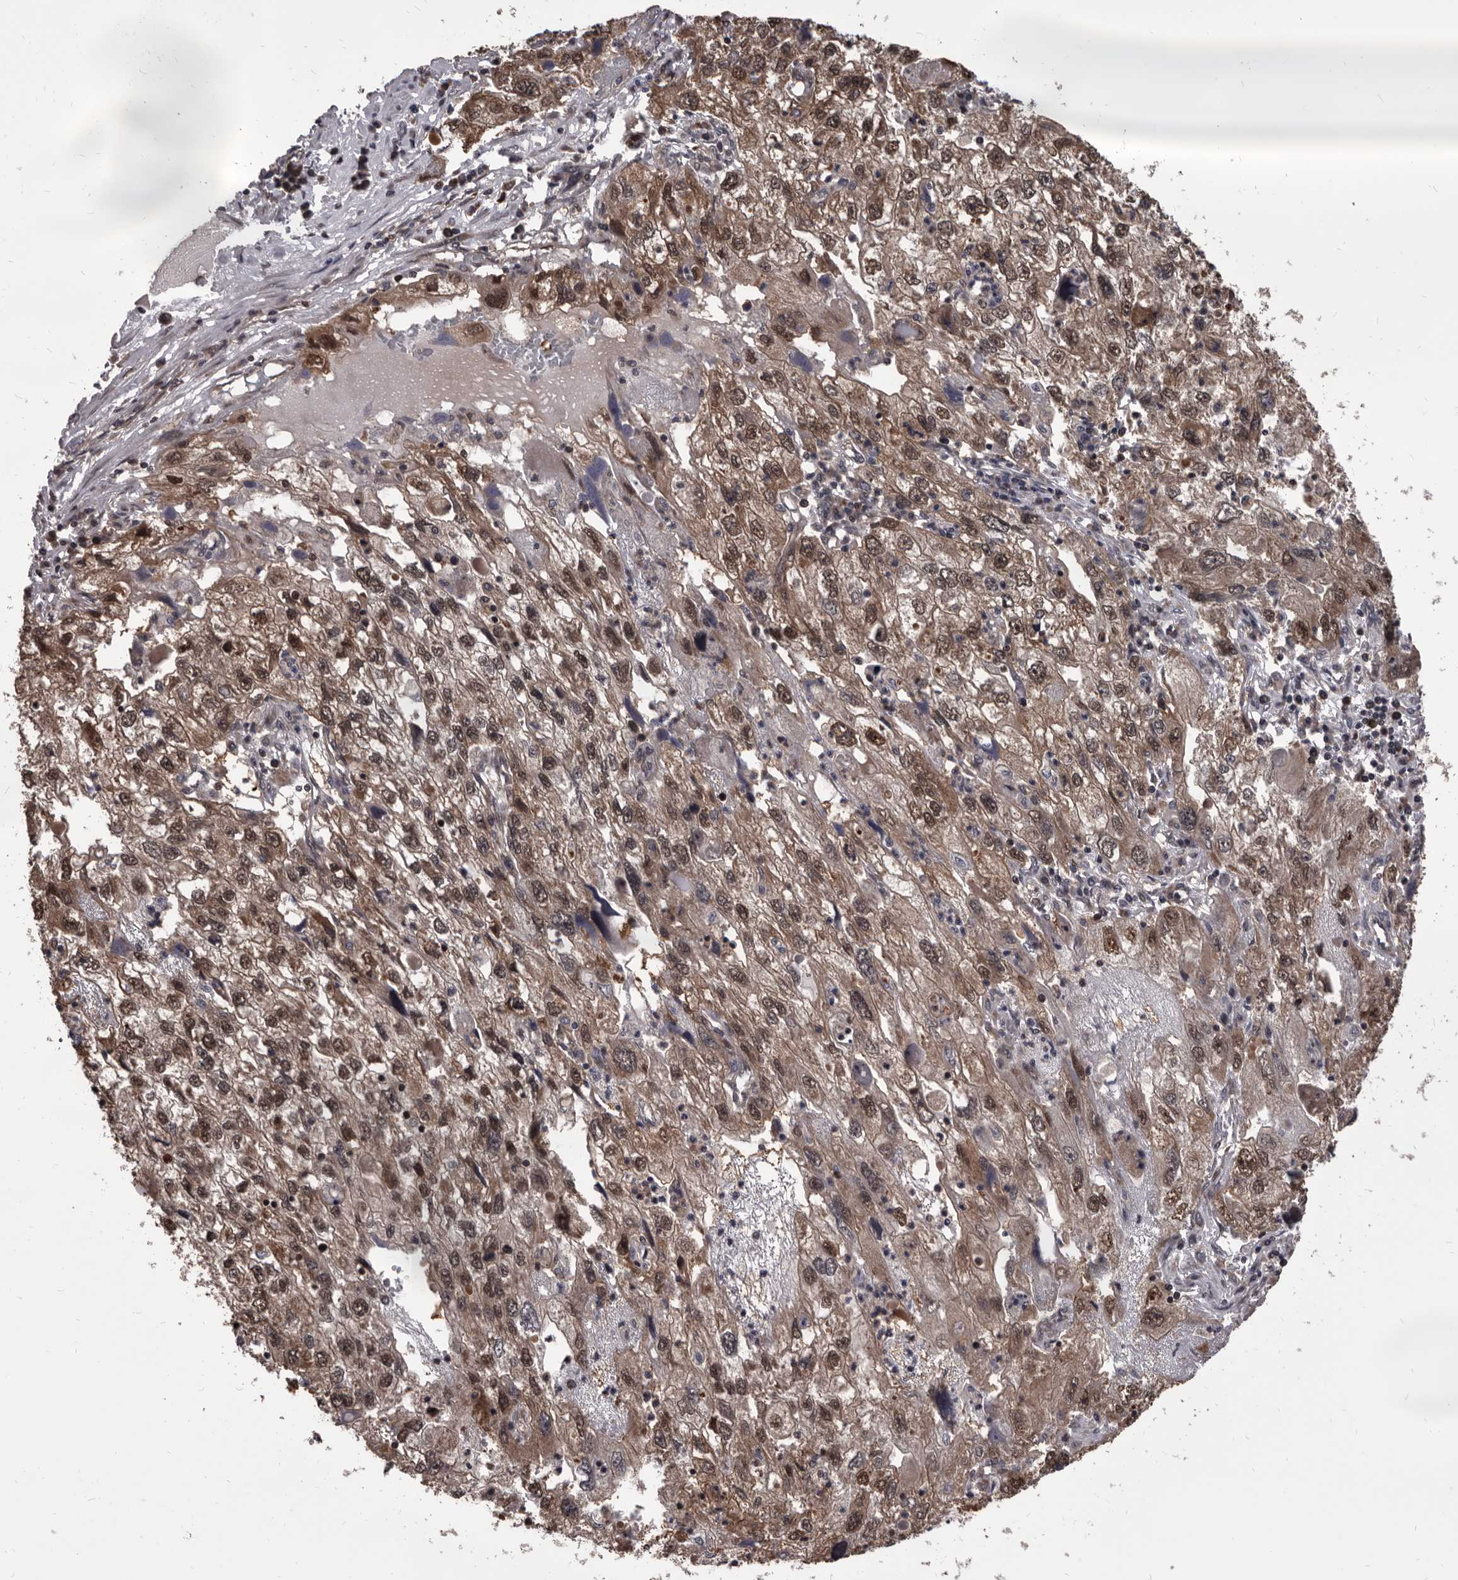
{"staining": {"intensity": "moderate", "quantity": ">75%", "location": "cytoplasmic/membranous,nuclear"}, "tissue": "endometrial cancer", "cell_type": "Tumor cells", "image_type": "cancer", "snomed": [{"axis": "morphology", "description": "Adenocarcinoma, NOS"}, {"axis": "topography", "description": "Endometrium"}], "caption": "Immunohistochemistry (IHC) (DAB (3,3'-diaminobenzidine)) staining of human endometrial adenocarcinoma reveals moderate cytoplasmic/membranous and nuclear protein expression in approximately >75% of tumor cells. (Brightfield microscopy of DAB IHC at high magnification).", "gene": "MAP3K14", "patient": {"sex": "female", "age": 49}}